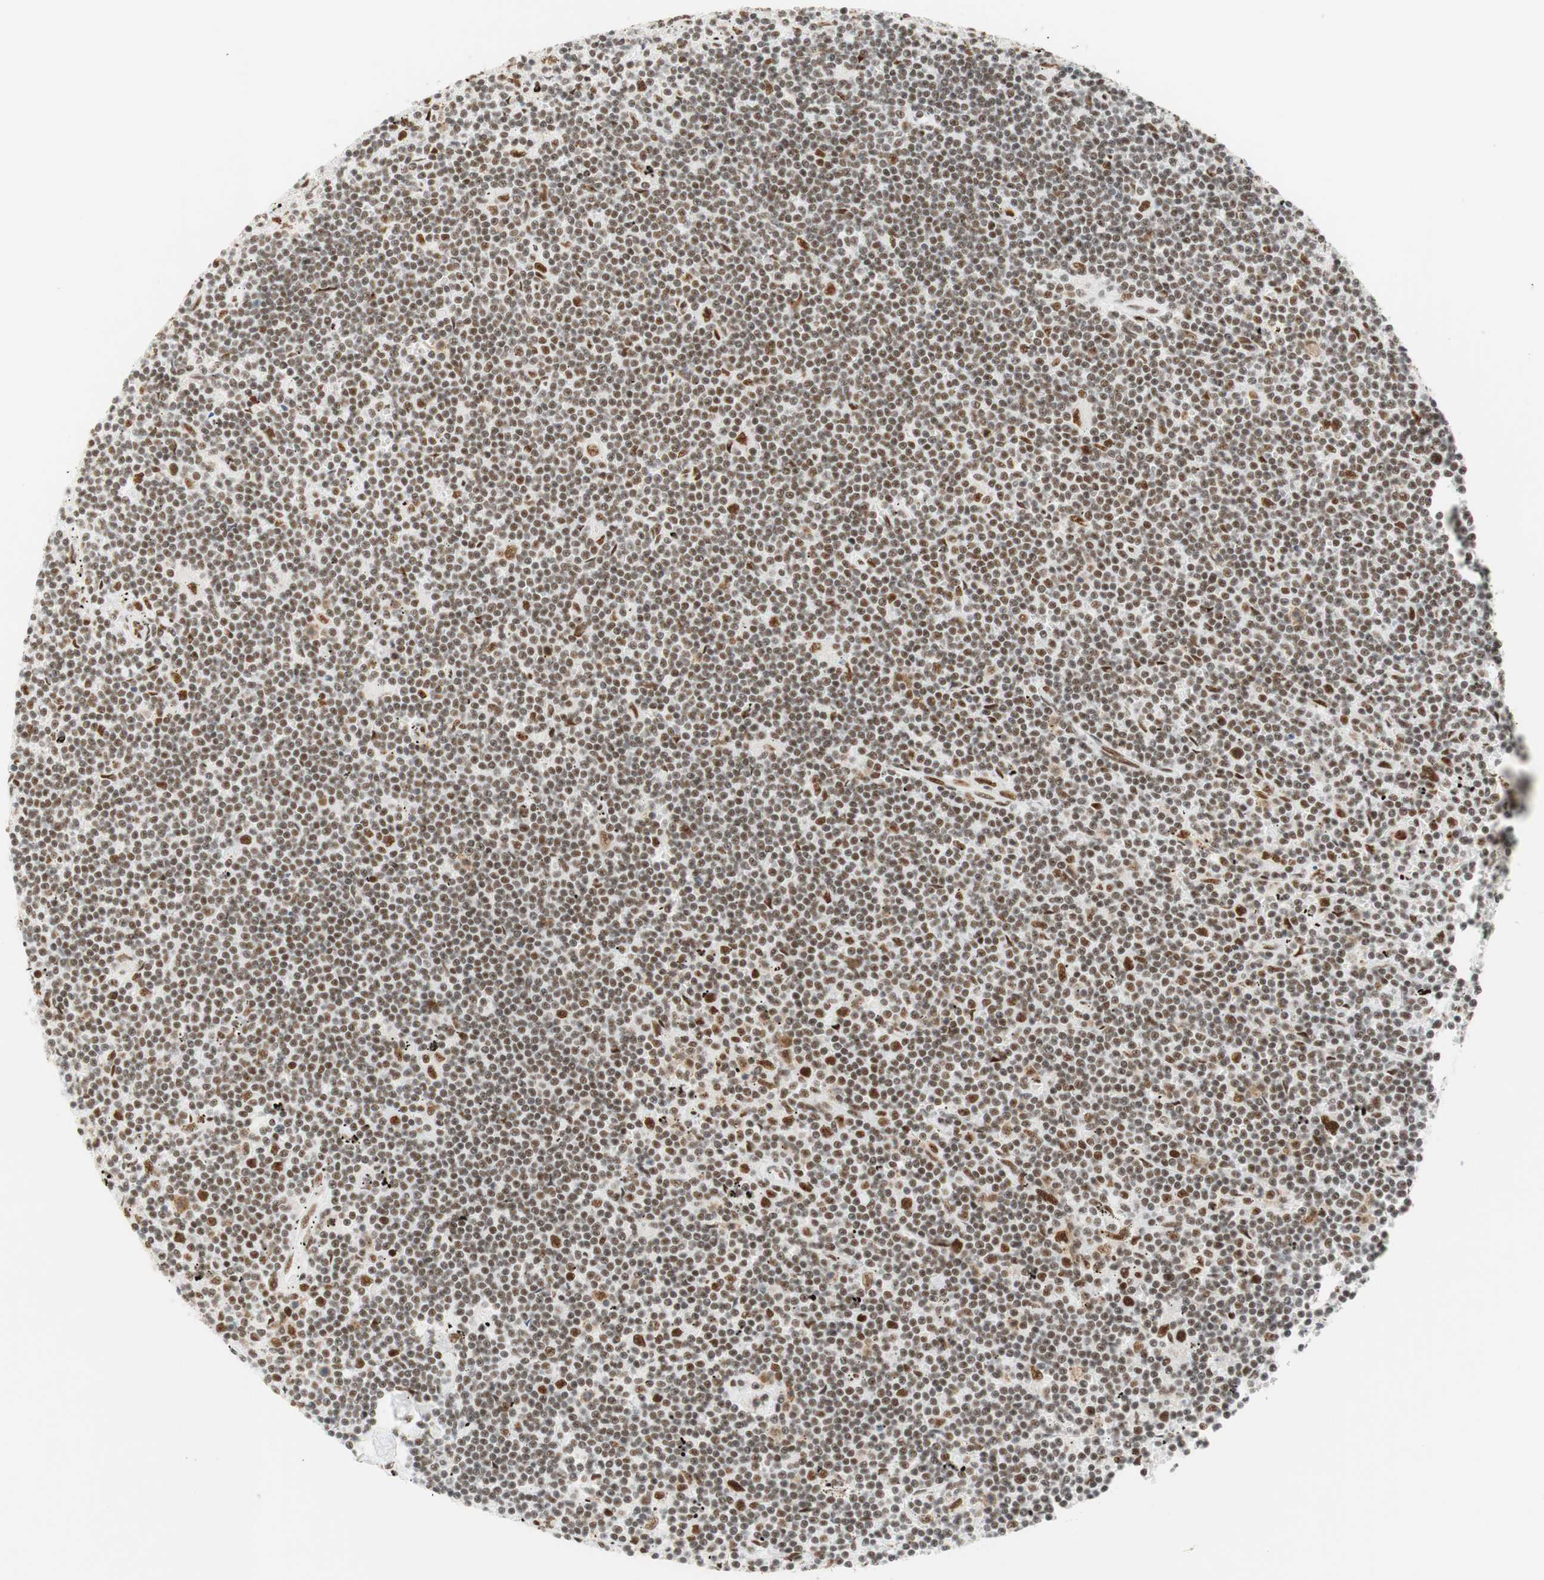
{"staining": {"intensity": "strong", "quantity": "25%-75%", "location": "nuclear"}, "tissue": "lymphoma", "cell_type": "Tumor cells", "image_type": "cancer", "snomed": [{"axis": "morphology", "description": "Malignant lymphoma, non-Hodgkin's type, Low grade"}, {"axis": "topography", "description": "Spleen"}], "caption": "Human low-grade malignant lymphoma, non-Hodgkin's type stained for a protein (brown) shows strong nuclear positive expression in approximately 25%-75% of tumor cells.", "gene": "RNF20", "patient": {"sex": "male", "age": 76}}